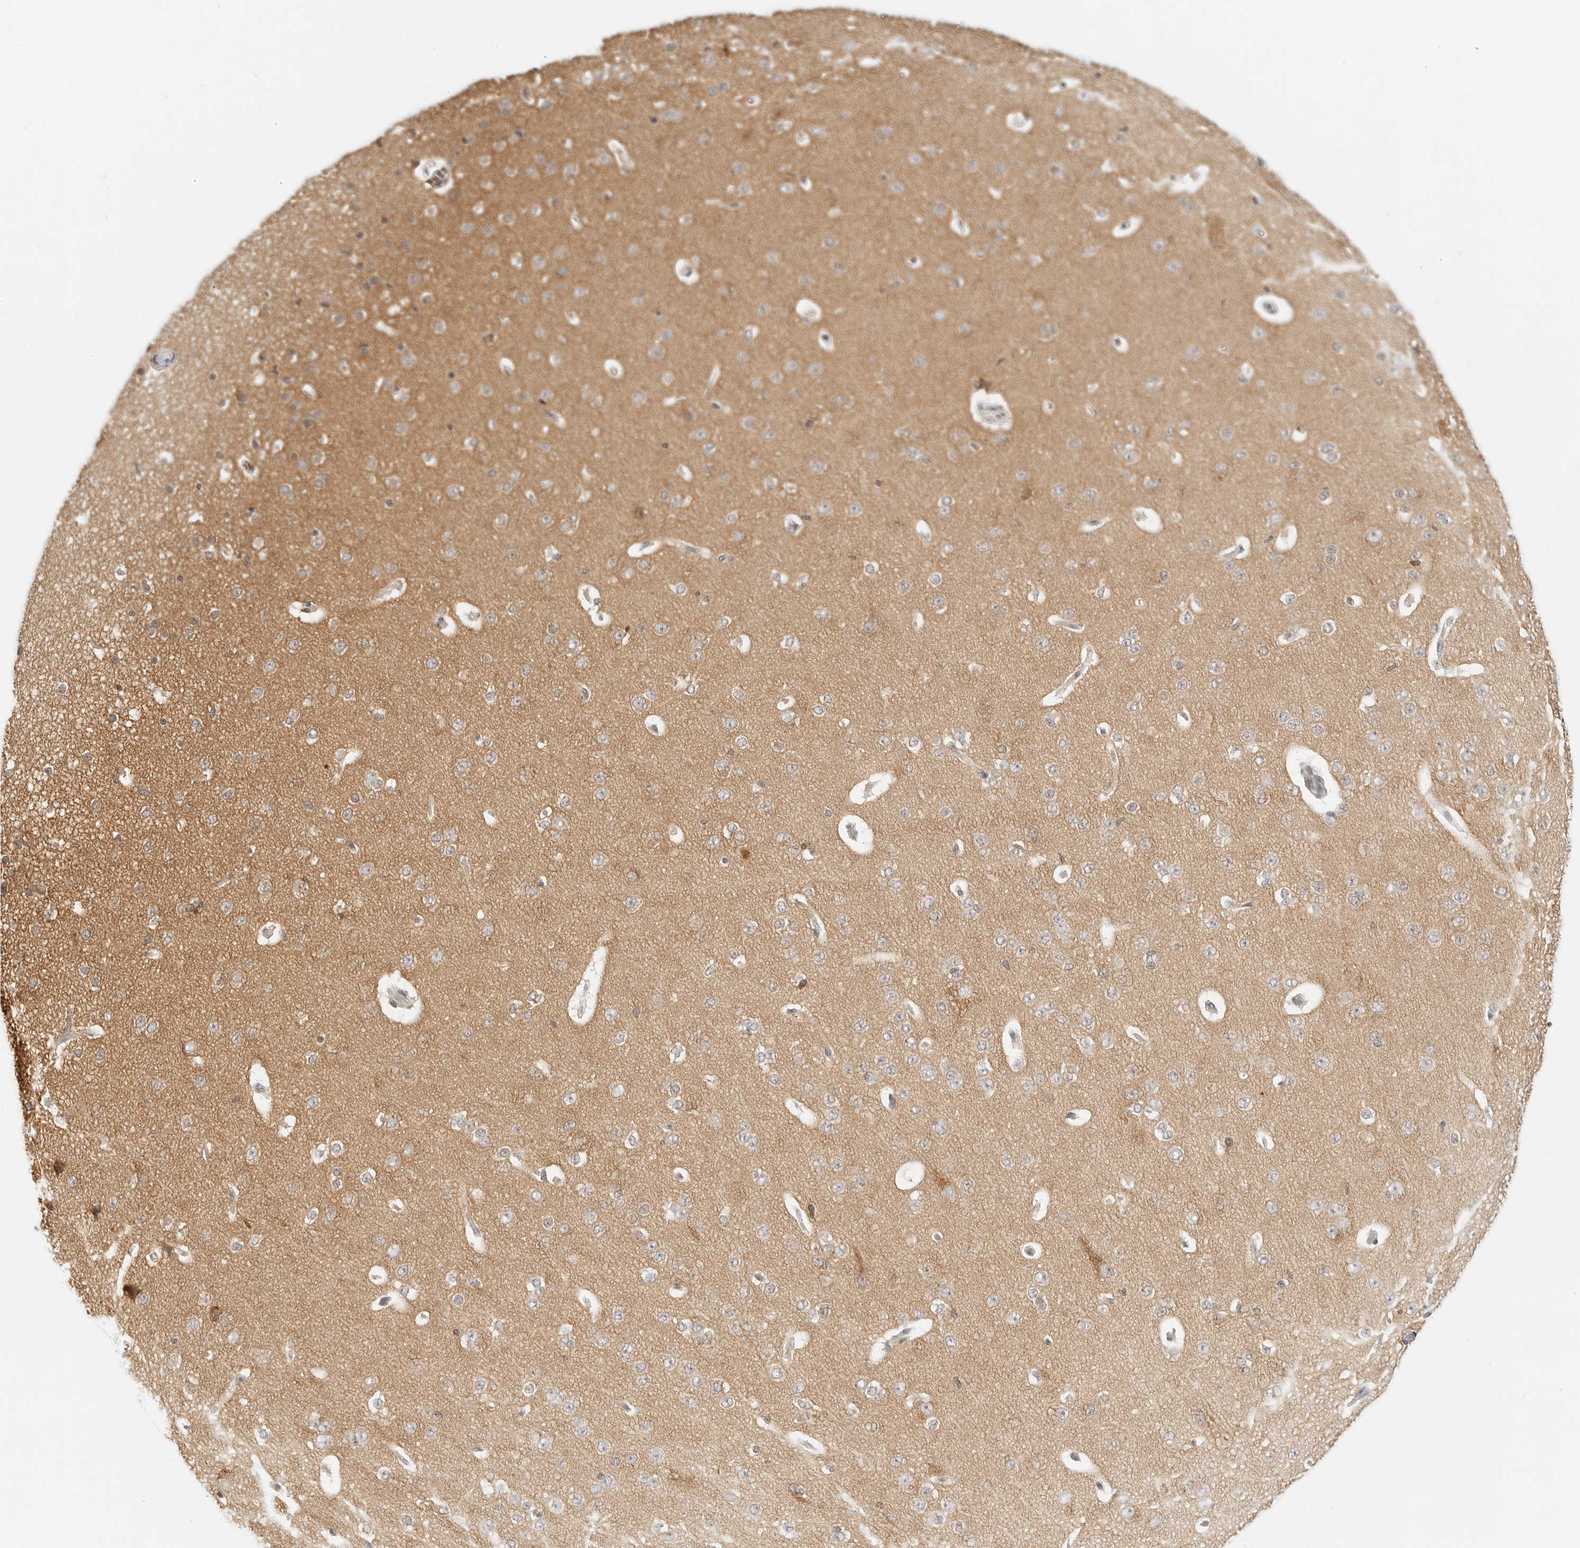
{"staining": {"intensity": "negative", "quantity": "none", "location": "none"}, "tissue": "cerebral cortex", "cell_type": "Endothelial cells", "image_type": "normal", "snomed": [{"axis": "morphology", "description": "Normal tissue, NOS"}, {"axis": "morphology", "description": "Developmental malformation"}, {"axis": "topography", "description": "Cerebral cortex"}], "caption": "This is an immunohistochemistry image of benign cerebral cortex. There is no staining in endothelial cells.", "gene": "ATL1", "patient": {"sex": "female", "age": 30}}